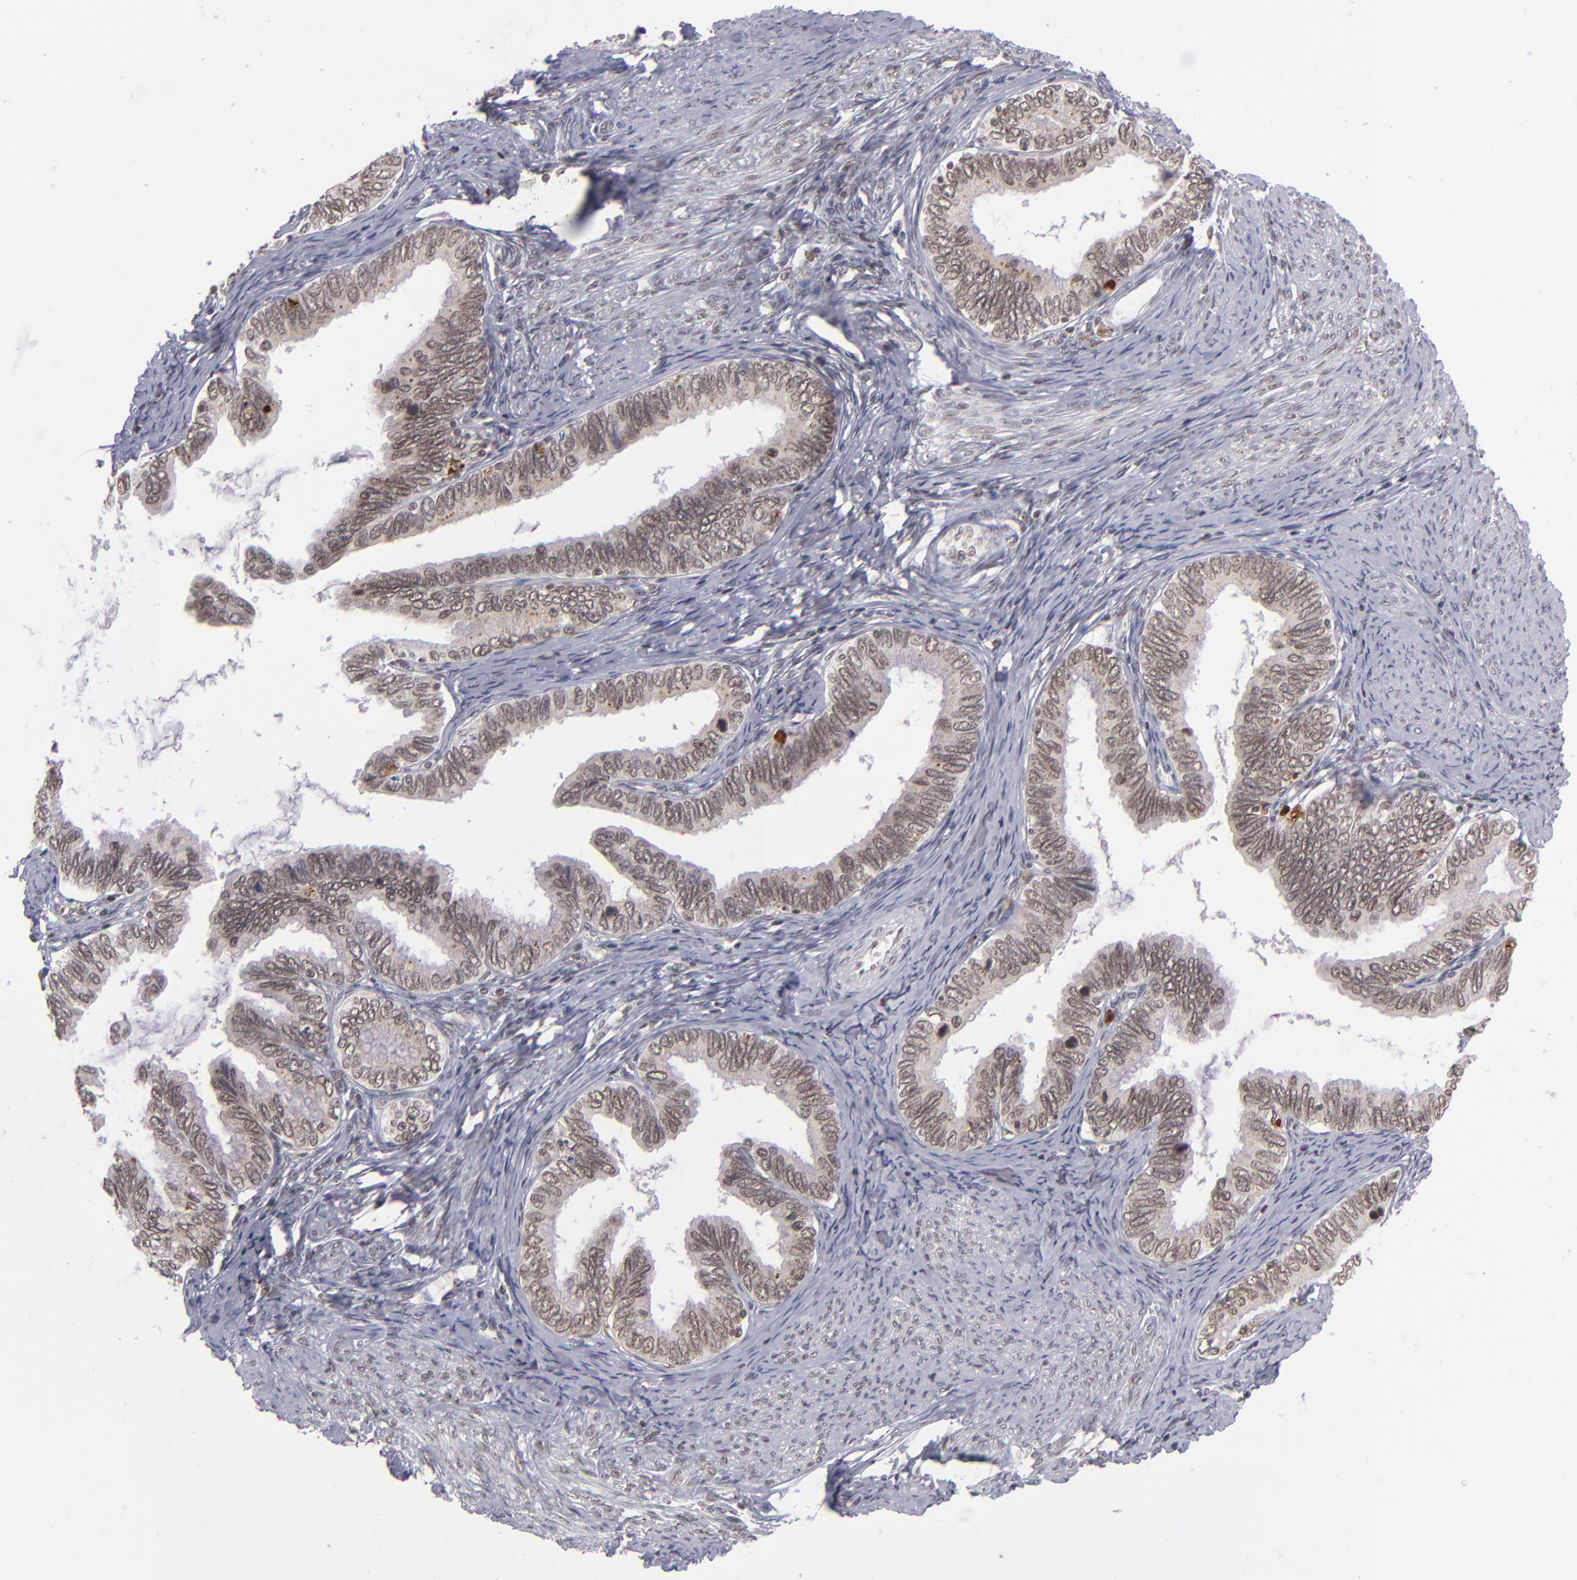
{"staining": {"intensity": "moderate", "quantity": ">75%", "location": "nuclear"}, "tissue": "cervical cancer", "cell_type": "Tumor cells", "image_type": "cancer", "snomed": [{"axis": "morphology", "description": "Adenocarcinoma, NOS"}, {"axis": "topography", "description": "Cervix"}], "caption": "Cervical adenocarcinoma stained with DAB (3,3'-diaminobenzidine) IHC reveals medium levels of moderate nuclear positivity in approximately >75% of tumor cells.", "gene": "MLLT3", "patient": {"sex": "female", "age": 49}}